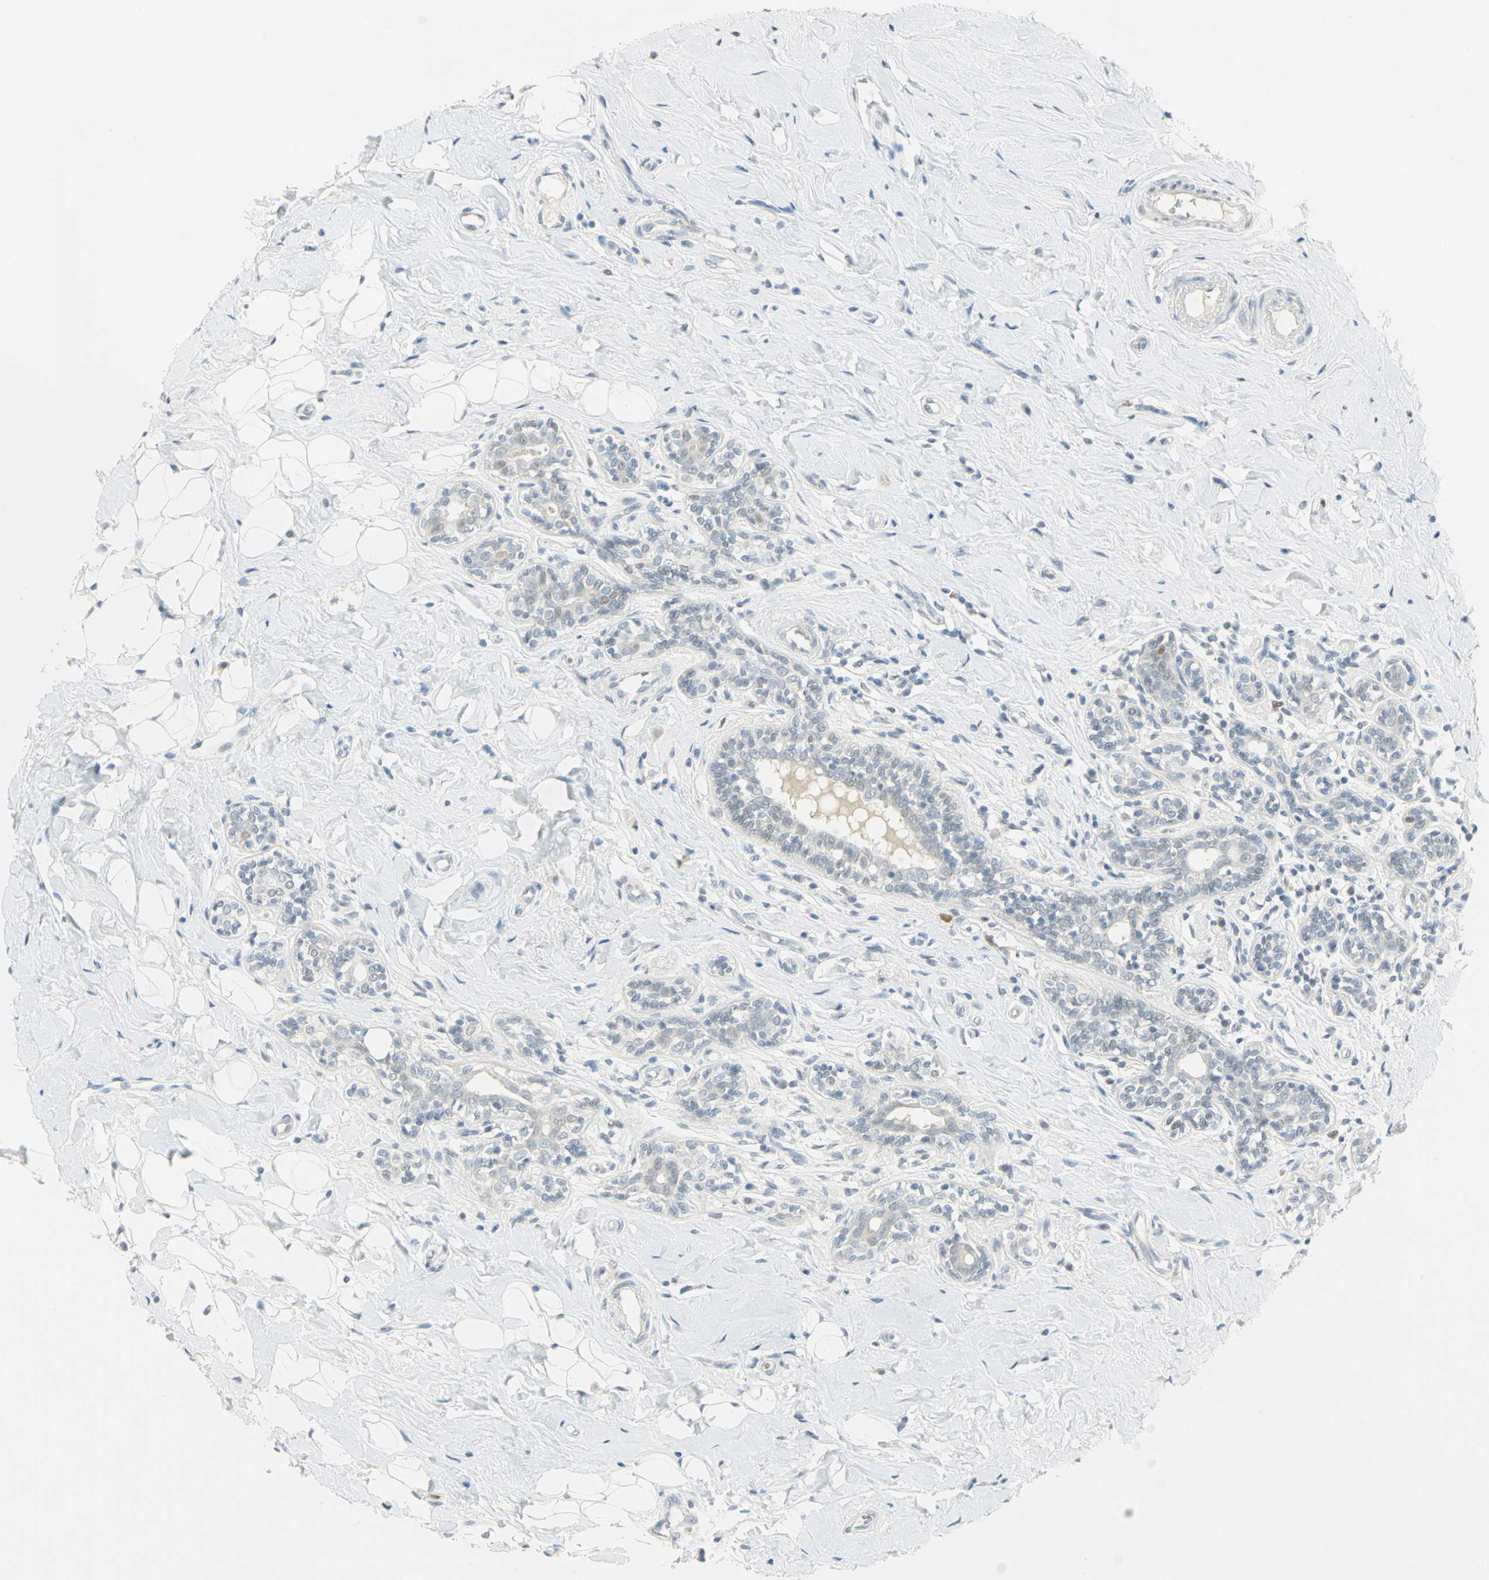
{"staining": {"intensity": "negative", "quantity": "none", "location": "none"}, "tissue": "breast cancer", "cell_type": "Tumor cells", "image_type": "cancer", "snomed": [{"axis": "morphology", "description": "Normal tissue, NOS"}, {"axis": "morphology", "description": "Lobular carcinoma"}, {"axis": "topography", "description": "Breast"}], "caption": "Immunohistochemical staining of breast lobular carcinoma reveals no significant positivity in tumor cells.", "gene": "BCL6", "patient": {"sex": "female", "age": 47}}